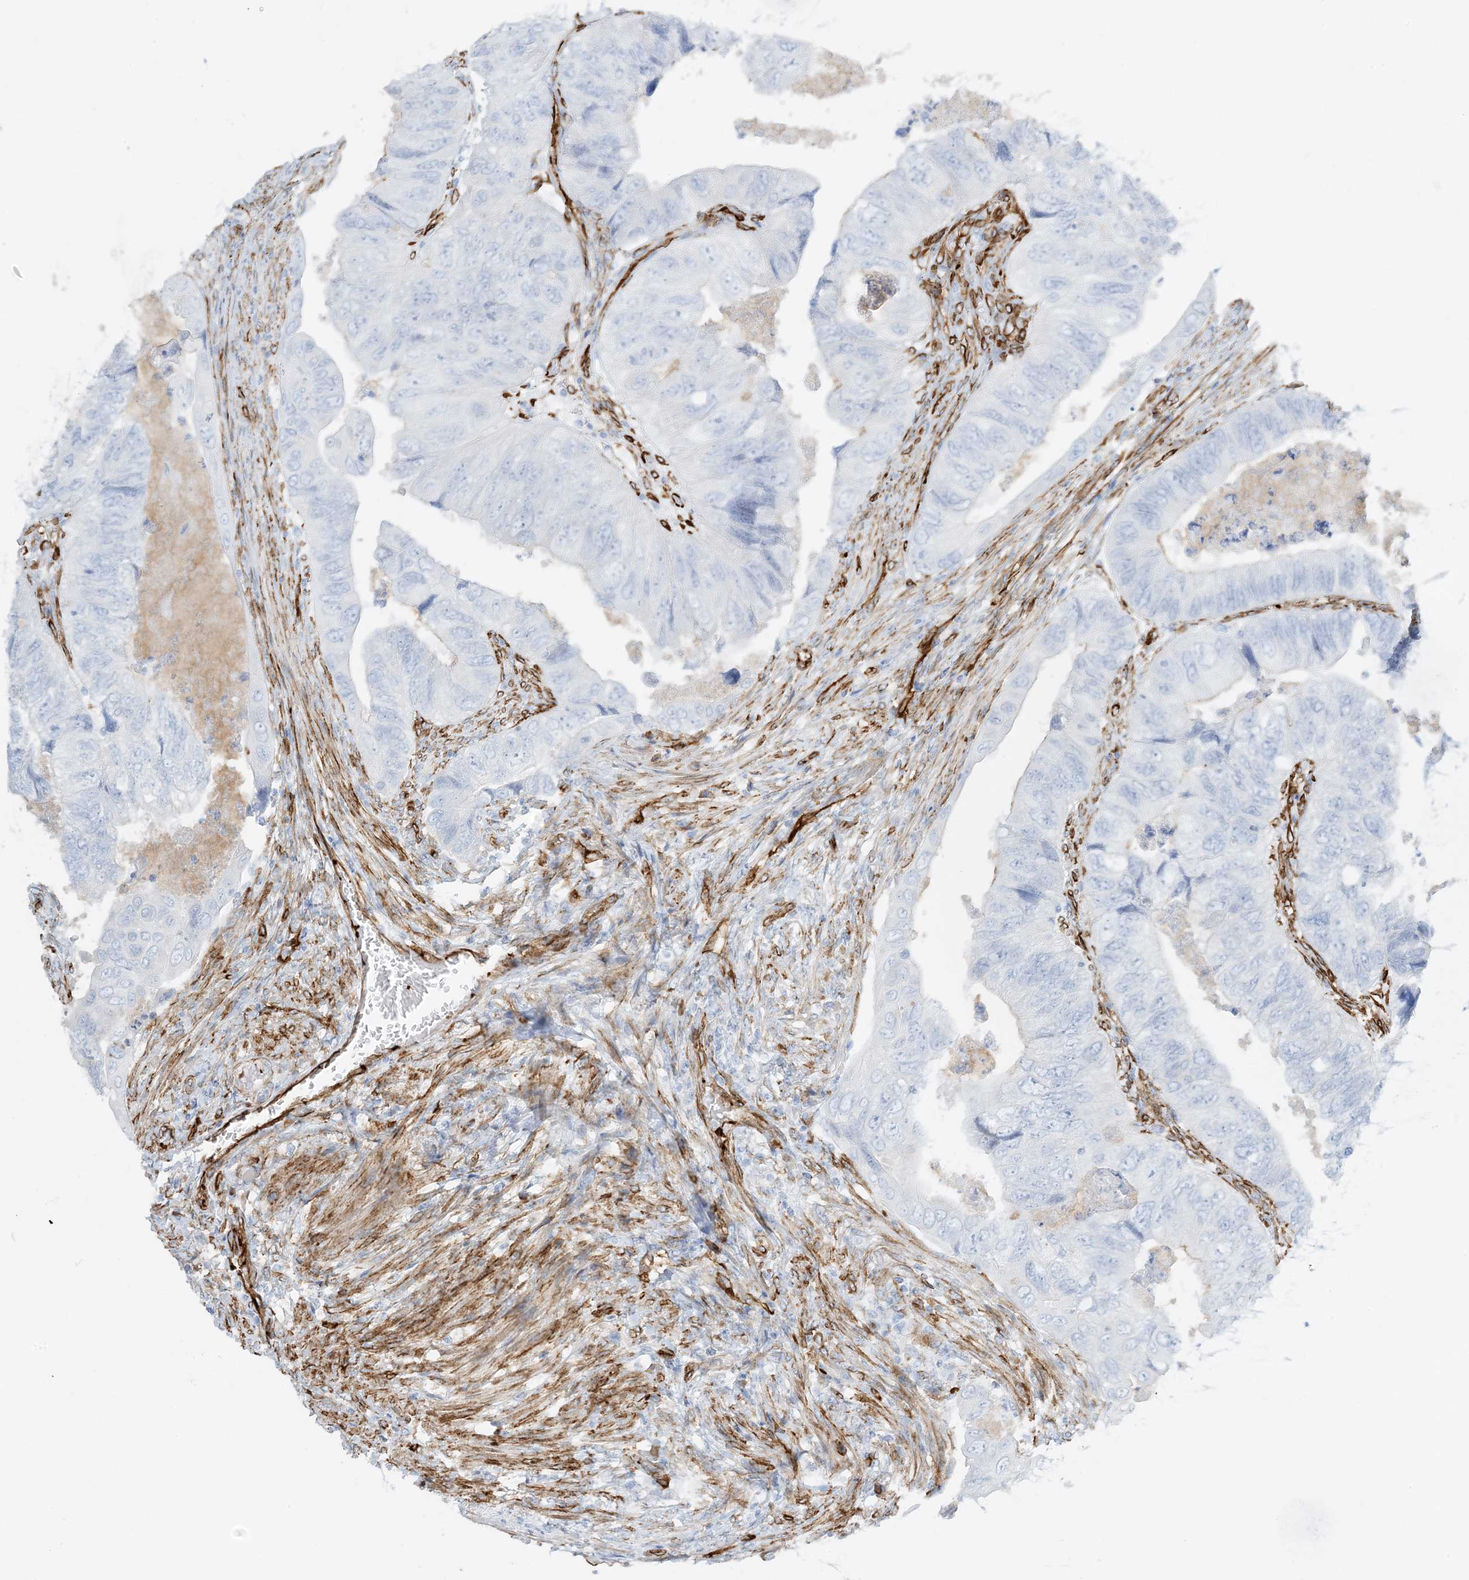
{"staining": {"intensity": "negative", "quantity": "none", "location": "none"}, "tissue": "colorectal cancer", "cell_type": "Tumor cells", "image_type": "cancer", "snomed": [{"axis": "morphology", "description": "Adenocarcinoma, NOS"}, {"axis": "topography", "description": "Rectum"}], "caption": "Immunohistochemistry (IHC) of human colorectal cancer demonstrates no positivity in tumor cells. Nuclei are stained in blue.", "gene": "EPS8L3", "patient": {"sex": "male", "age": 63}}